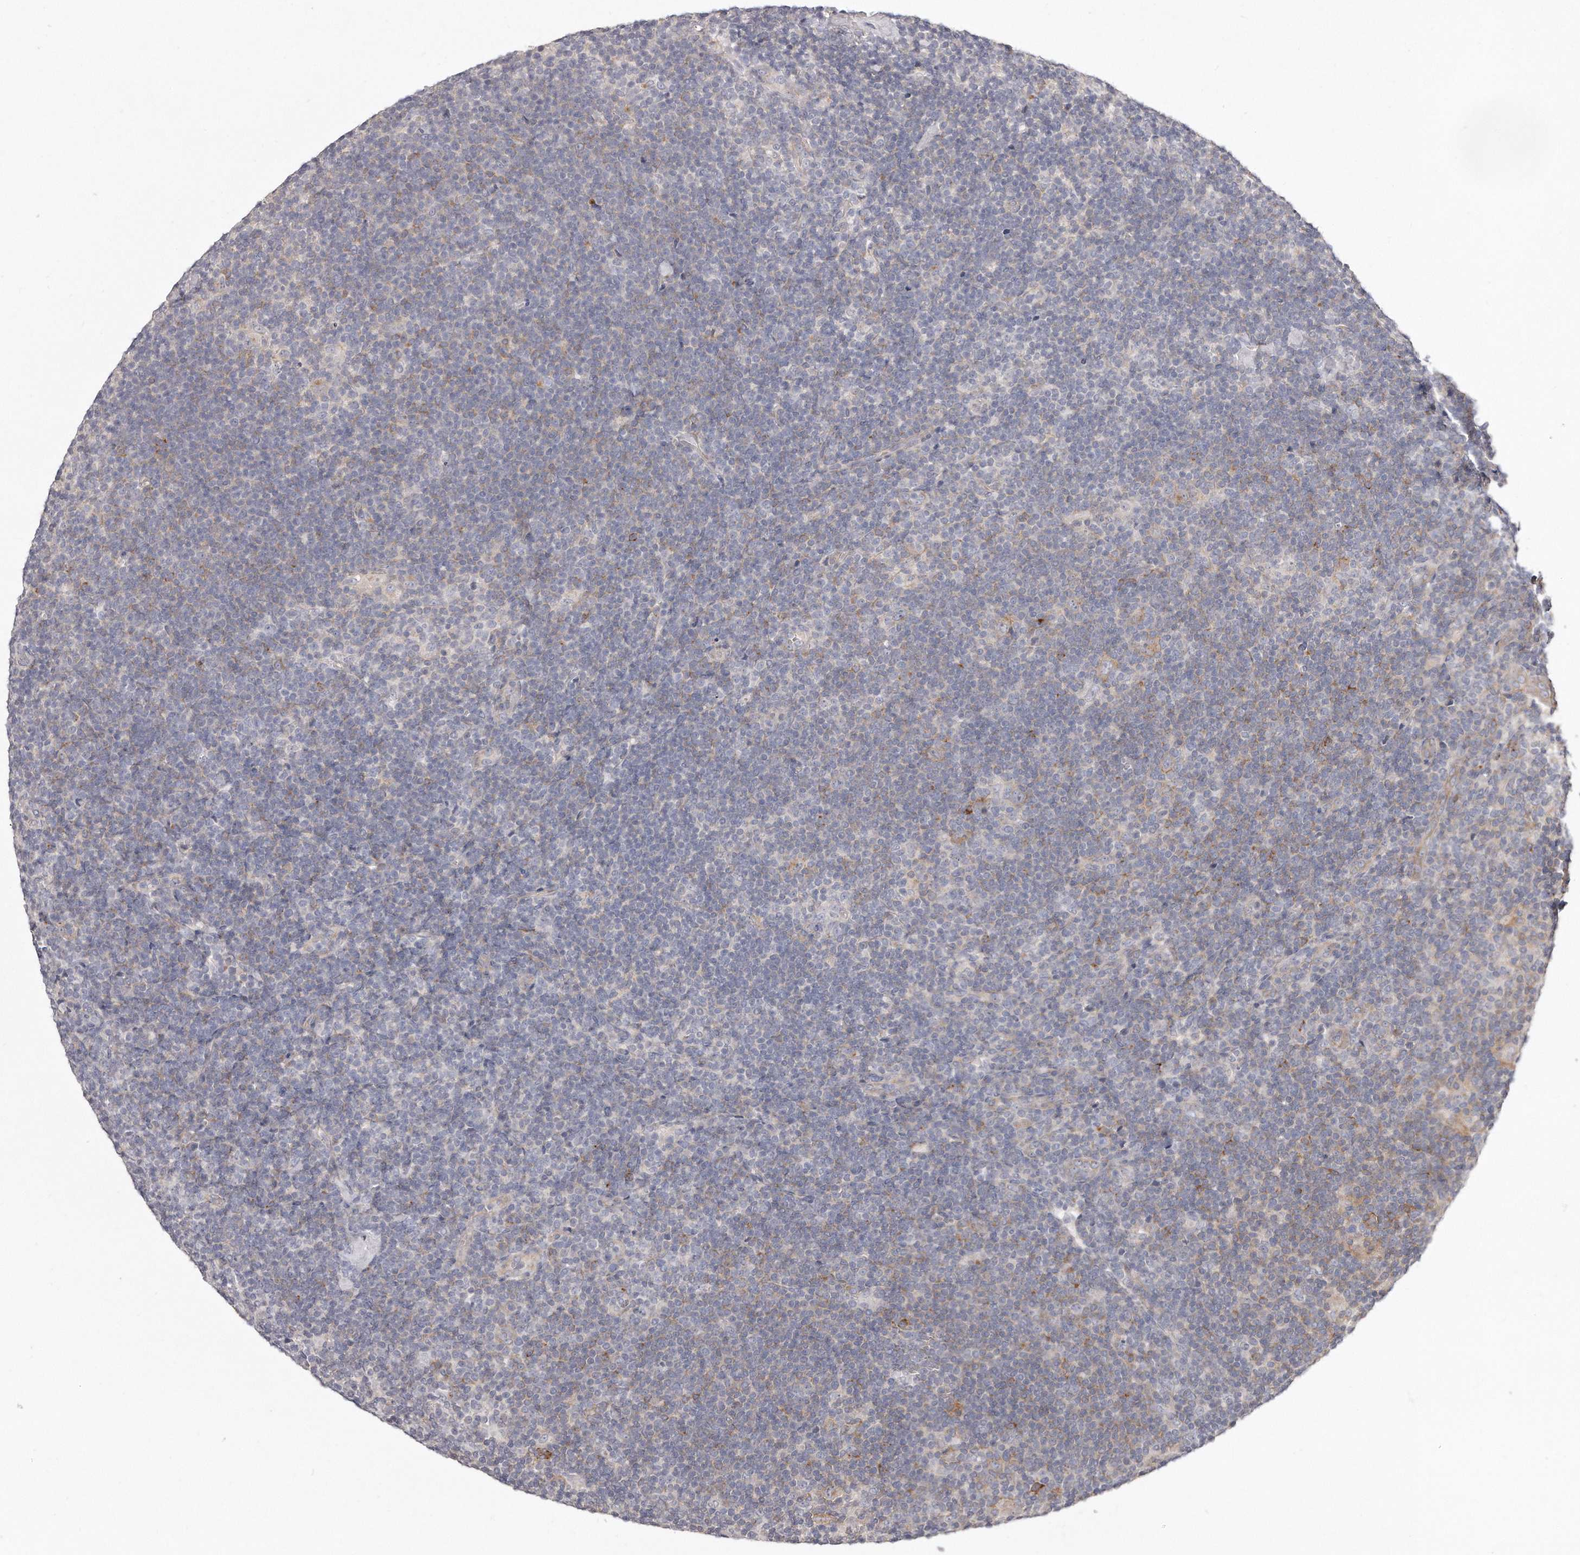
{"staining": {"intensity": "weak", "quantity": "<25%", "location": "cytoplasmic/membranous"}, "tissue": "lymphoma", "cell_type": "Tumor cells", "image_type": "cancer", "snomed": [{"axis": "morphology", "description": "Hodgkin's disease, NOS"}, {"axis": "topography", "description": "Lymph node"}], "caption": "A photomicrograph of human lymphoma is negative for staining in tumor cells.", "gene": "TTLL4", "patient": {"sex": "female", "age": 57}}